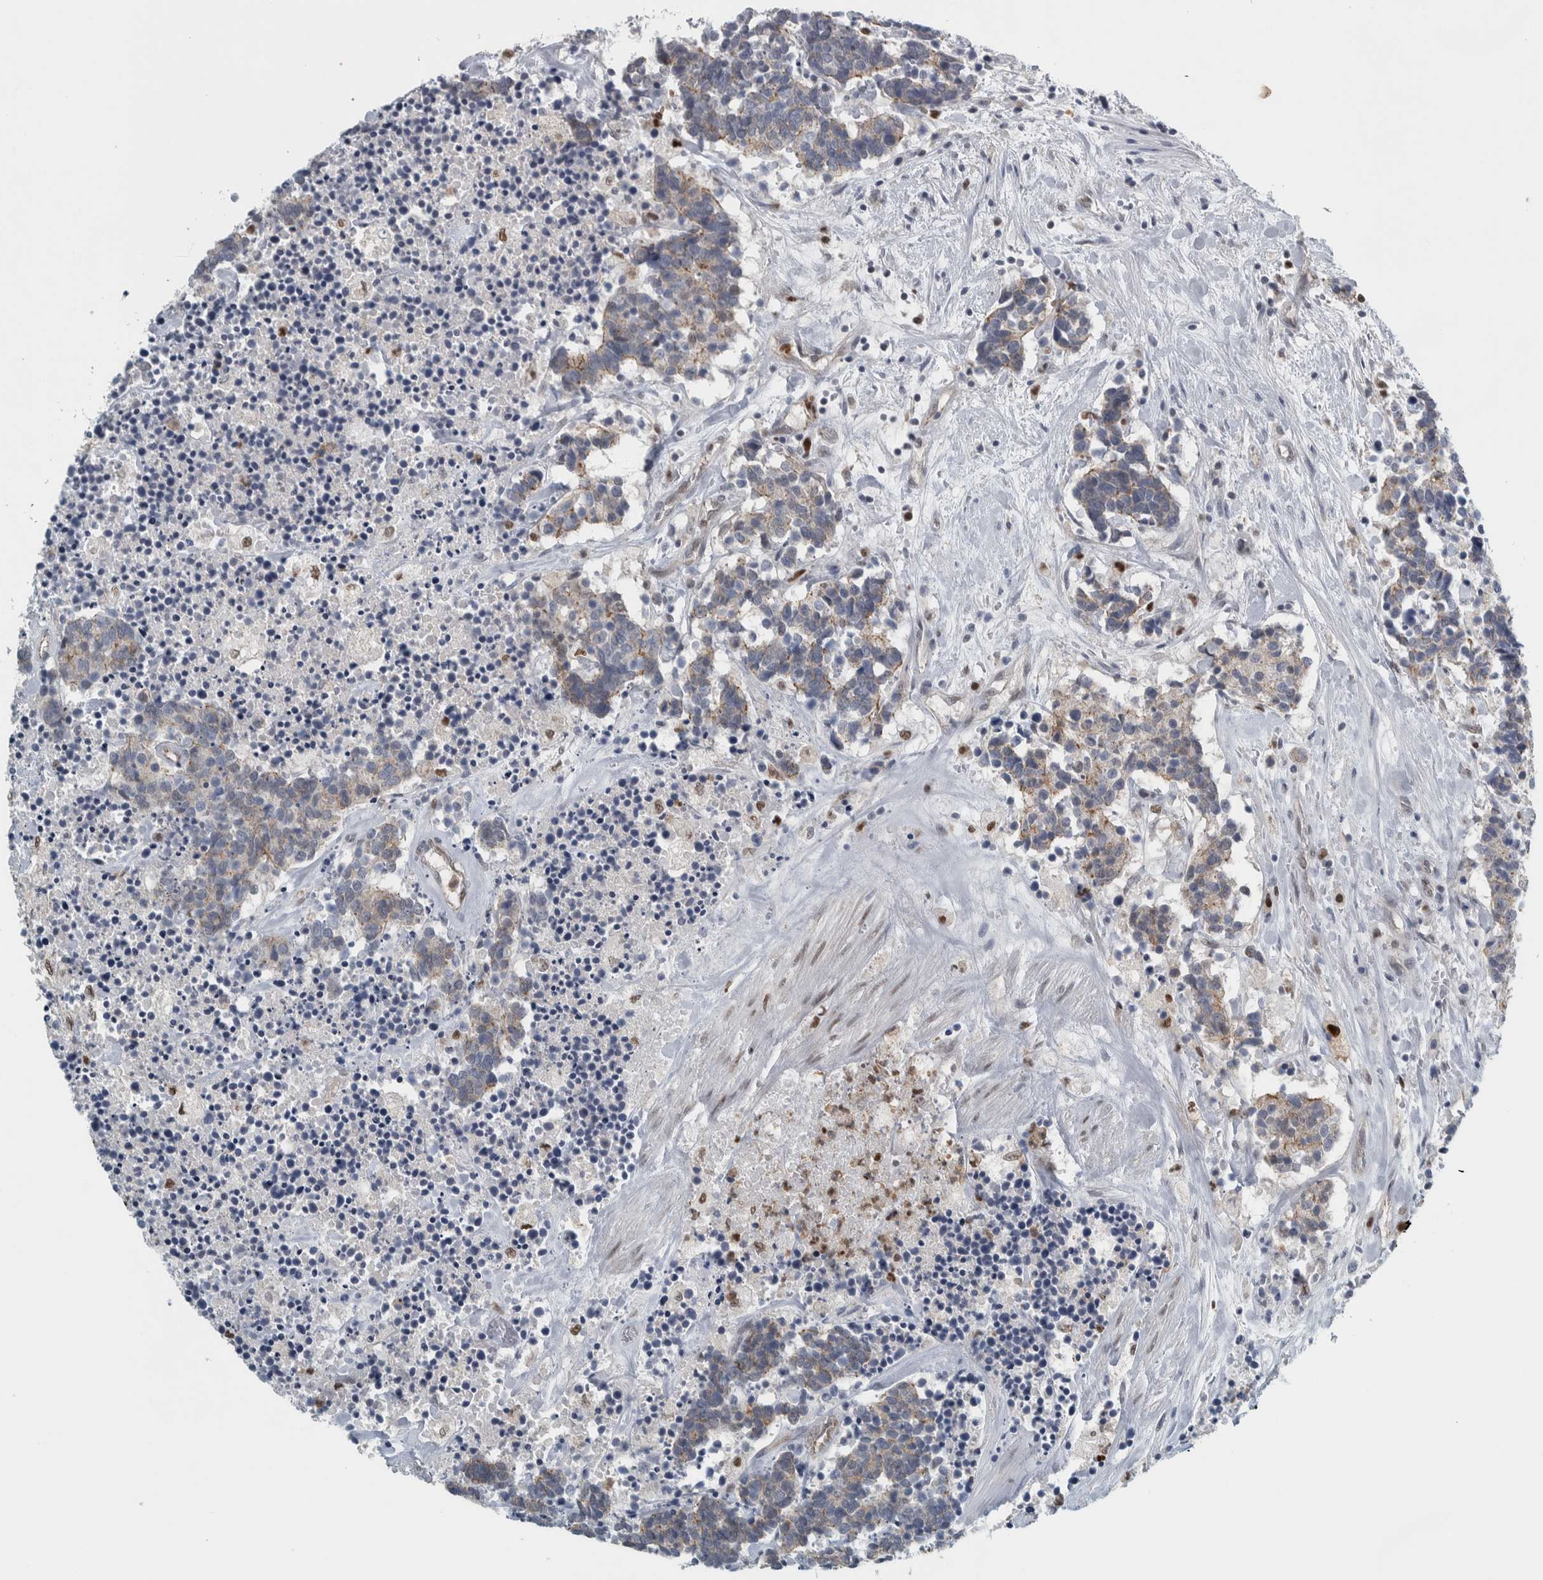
{"staining": {"intensity": "weak", "quantity": "25%-75%", "location": "cytoplasmic/membranous"}, "tissue": "carcinoid", "cell_type": "Tumor cells", "image_type": "cancer", "snomed": [{"axis": "morphology", "description": "Carcinoma, NOS"}, {"axis": "morphology", "description": "Carcinoid, malignant, NOS"}, {"axis": "topography", "description": "Urinary bladder"}], "caption": "Protein staining displays weak cytoplasmic/membranous expression in approximately 25%-75% of tumor cells in carcinoid.", "gene": "ADPRM", "patient": {"sex": "male", "age": 57}}